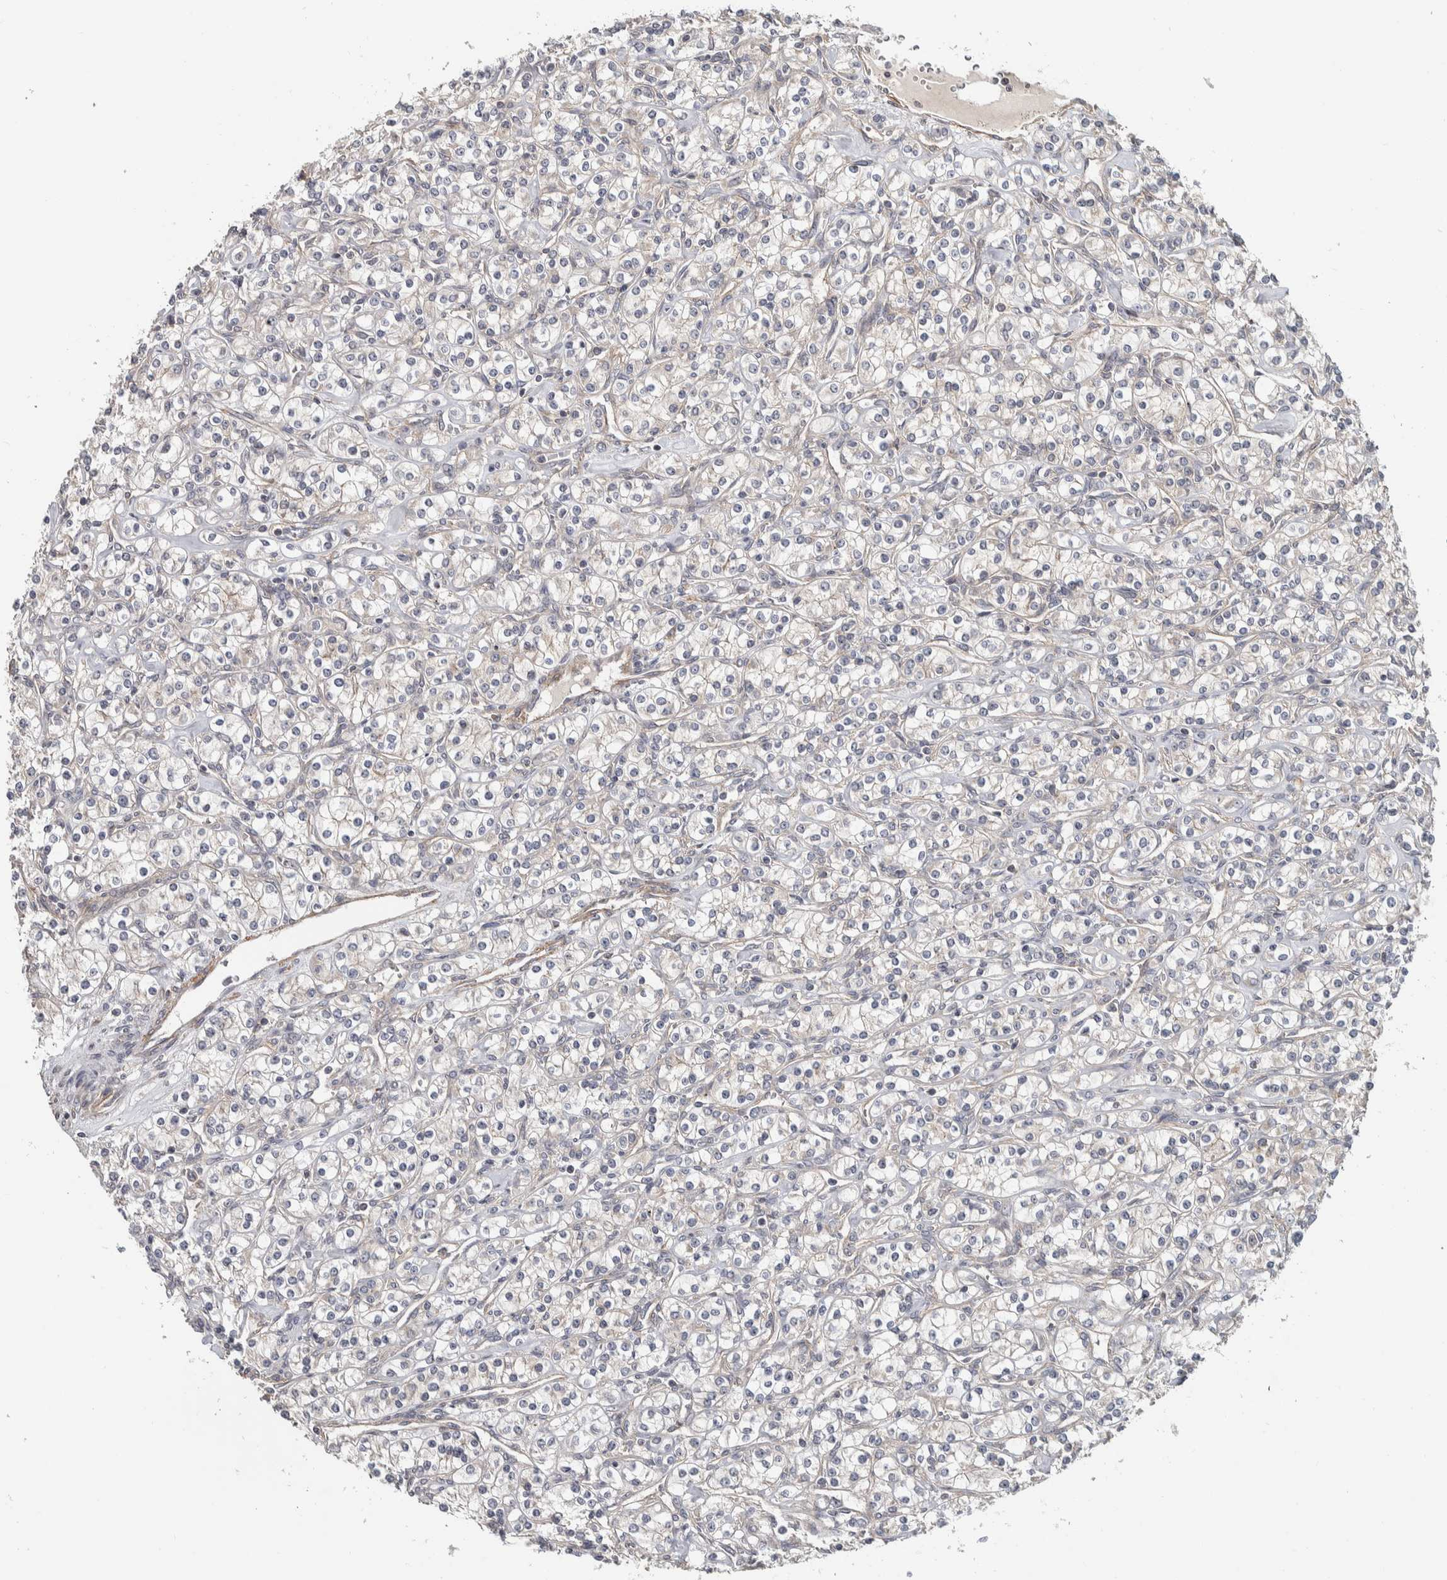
{"staining": {"intensity": "negative", "quantity": "none", "location": "none"}, "tissue": "renal cancer", "cell_type": "Tumor cells", "image_type": "cancer", "snomed": [{"axis": "morphology", "description": "Adenocarcinoma, NOS"}, {"axis": "topography", "description": "Kidney"}], "caption": "Tumor cells show no significant protein staining in renal cancer.", "gene": "CHMP4C", "patient": {"sex": "male", "age": 77}}